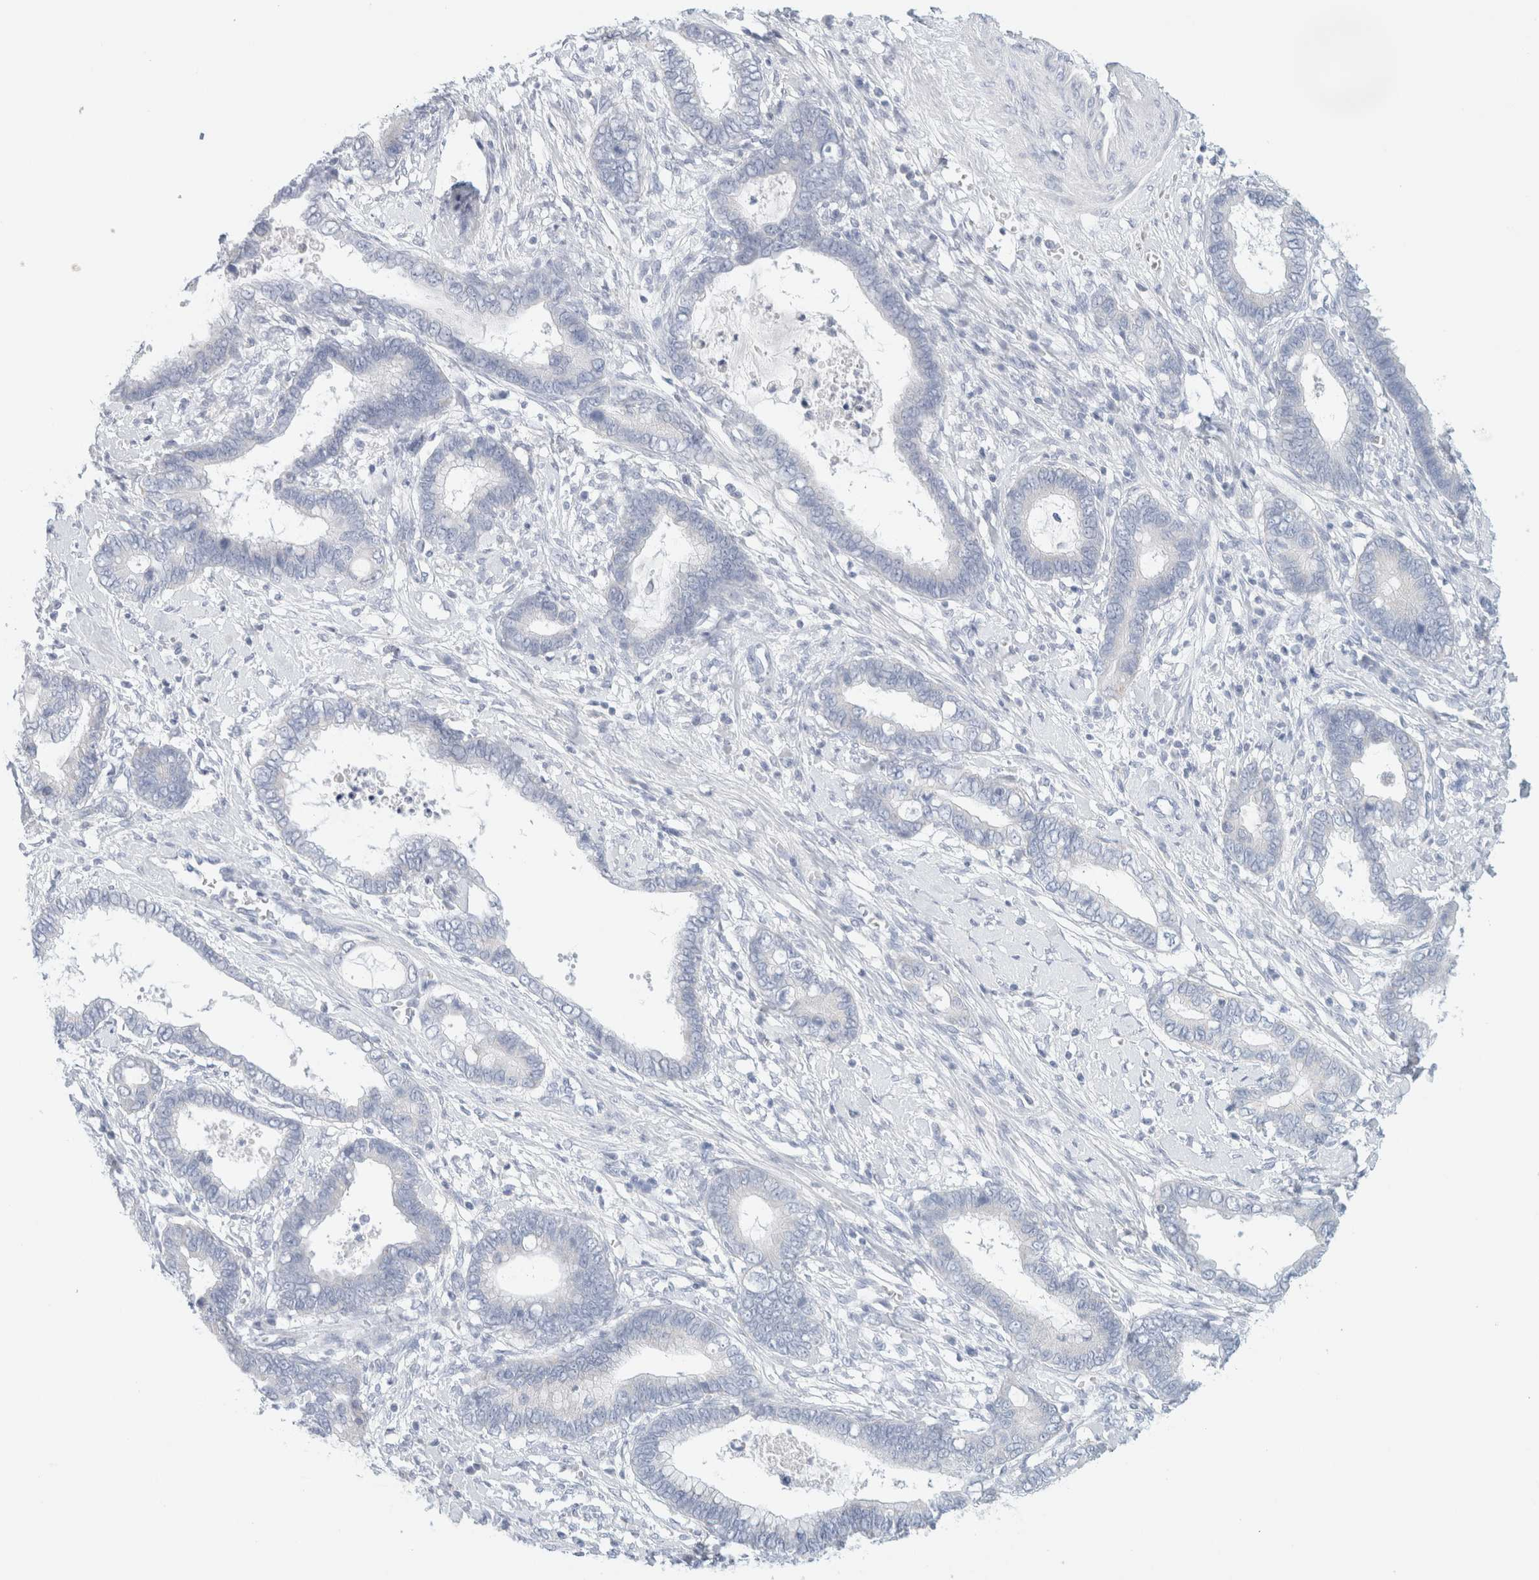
{"staining": {"intensity": "negative", "quantity": "none", "location": "none"}, "tissue": "cervical cancer", "cell_type": "Tumor cells", "image_type": "cancer", "snomed": [{"axis": "morphology", "description": "Adenocarcinoma, NOS"}, {"axis": "topography", "description": "Cervix"}], "caption": "IHC of human cervical adenocarcinoma shows no staining in tumor cells. (Immunohistochemistry (ihc), brightfield microscopy, high magnification).", "gene": "HEXD", "patient": {"sex": "female", "age": 44}}